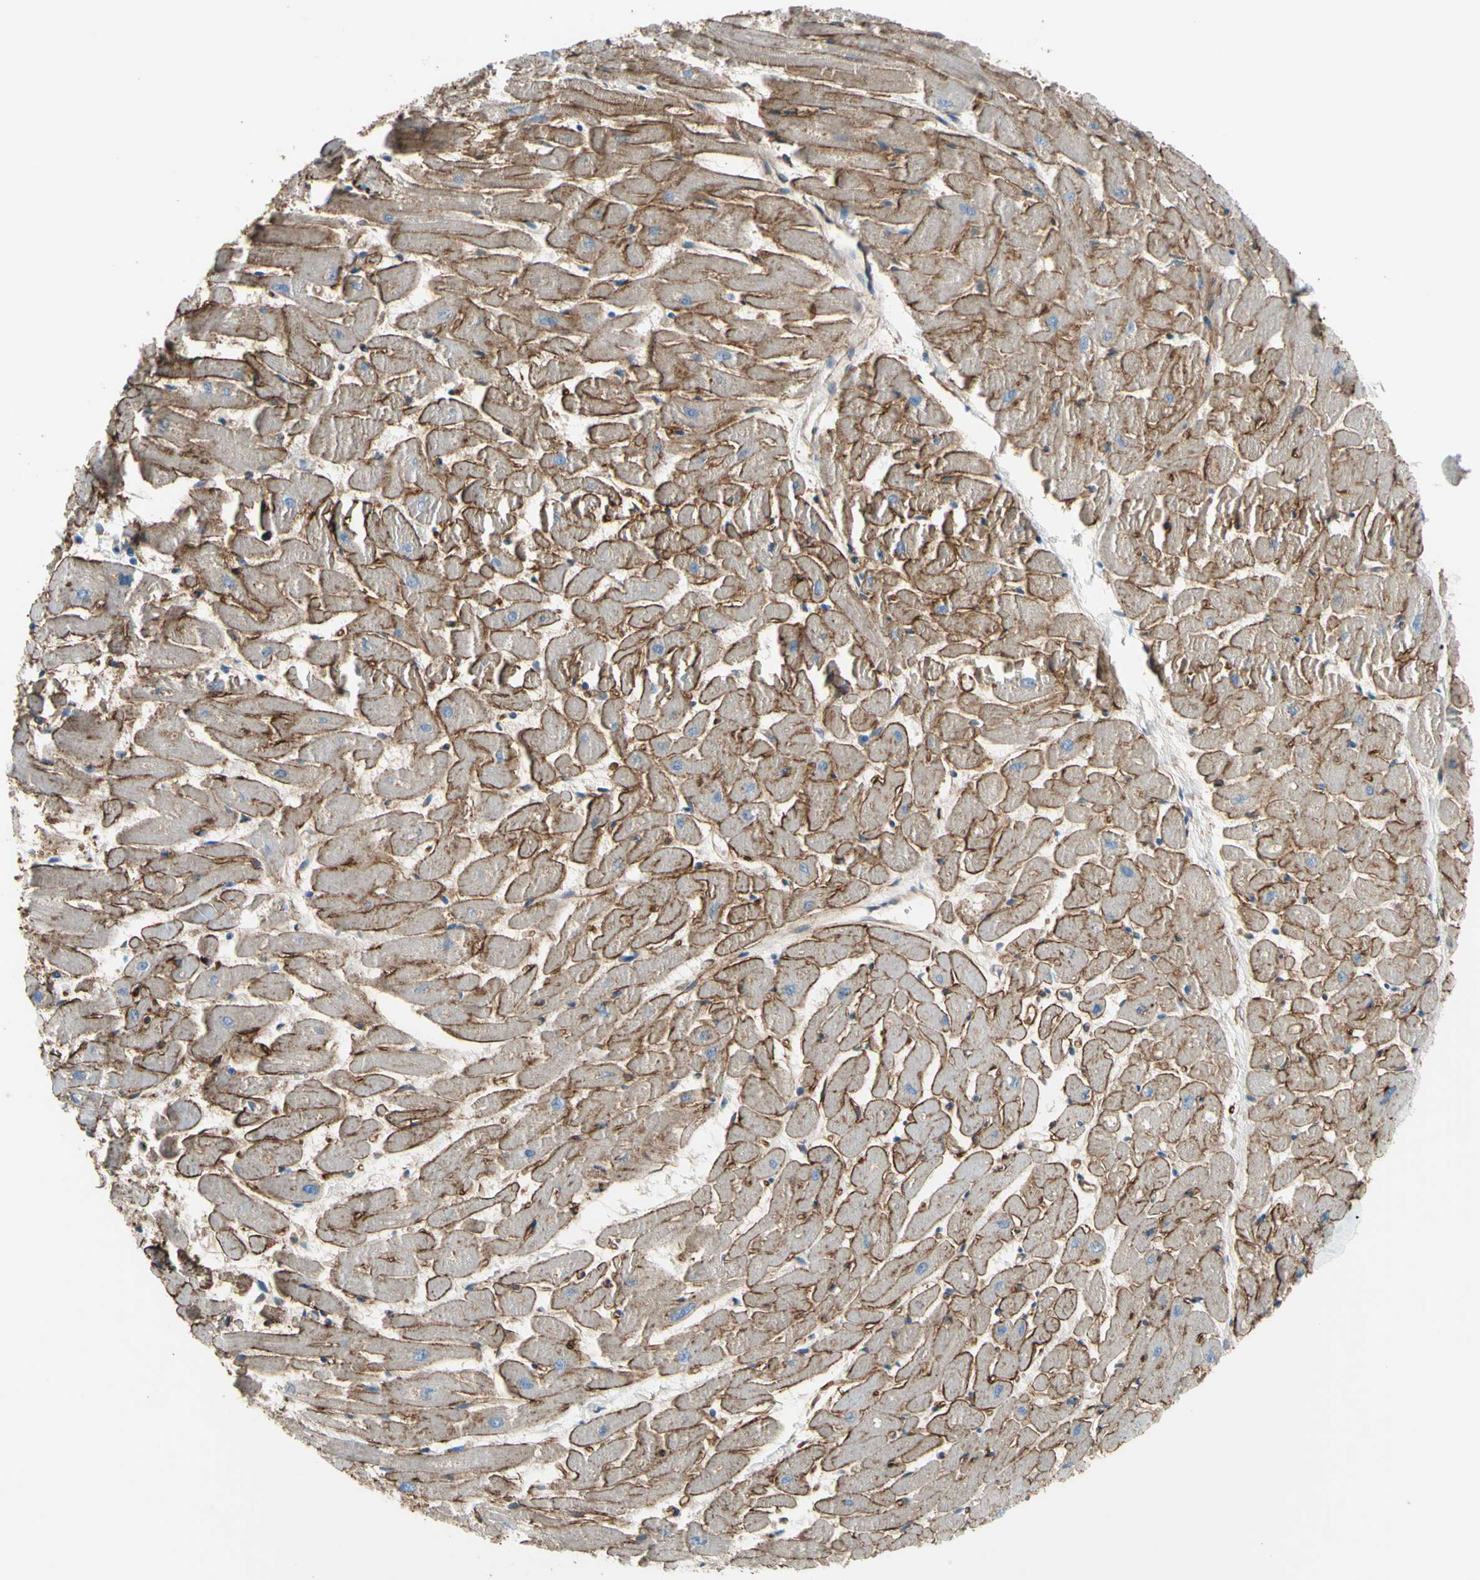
{"staining": {"intensity": "moderate", "quantity": ">75%", "location": "cytoplasmic/membranous"}, "tissue": "heart muscle", "cell_type": "Cardiomyocytes", "image_type": "normal", "snomed": [{"axis": "morphology", "description": "Normal tissue, NOS"}, {"axis": "topography", "description": "Heart"}], "caption": "DAB immunohistochemical staining of unremarkable heart muscle reveals moderate cytoplasmic/membranous protein positivity in approximately >75% of cardiomyocytes.", "gene": "TRAF2", "patient": {"sex": "female", "age": 19}}